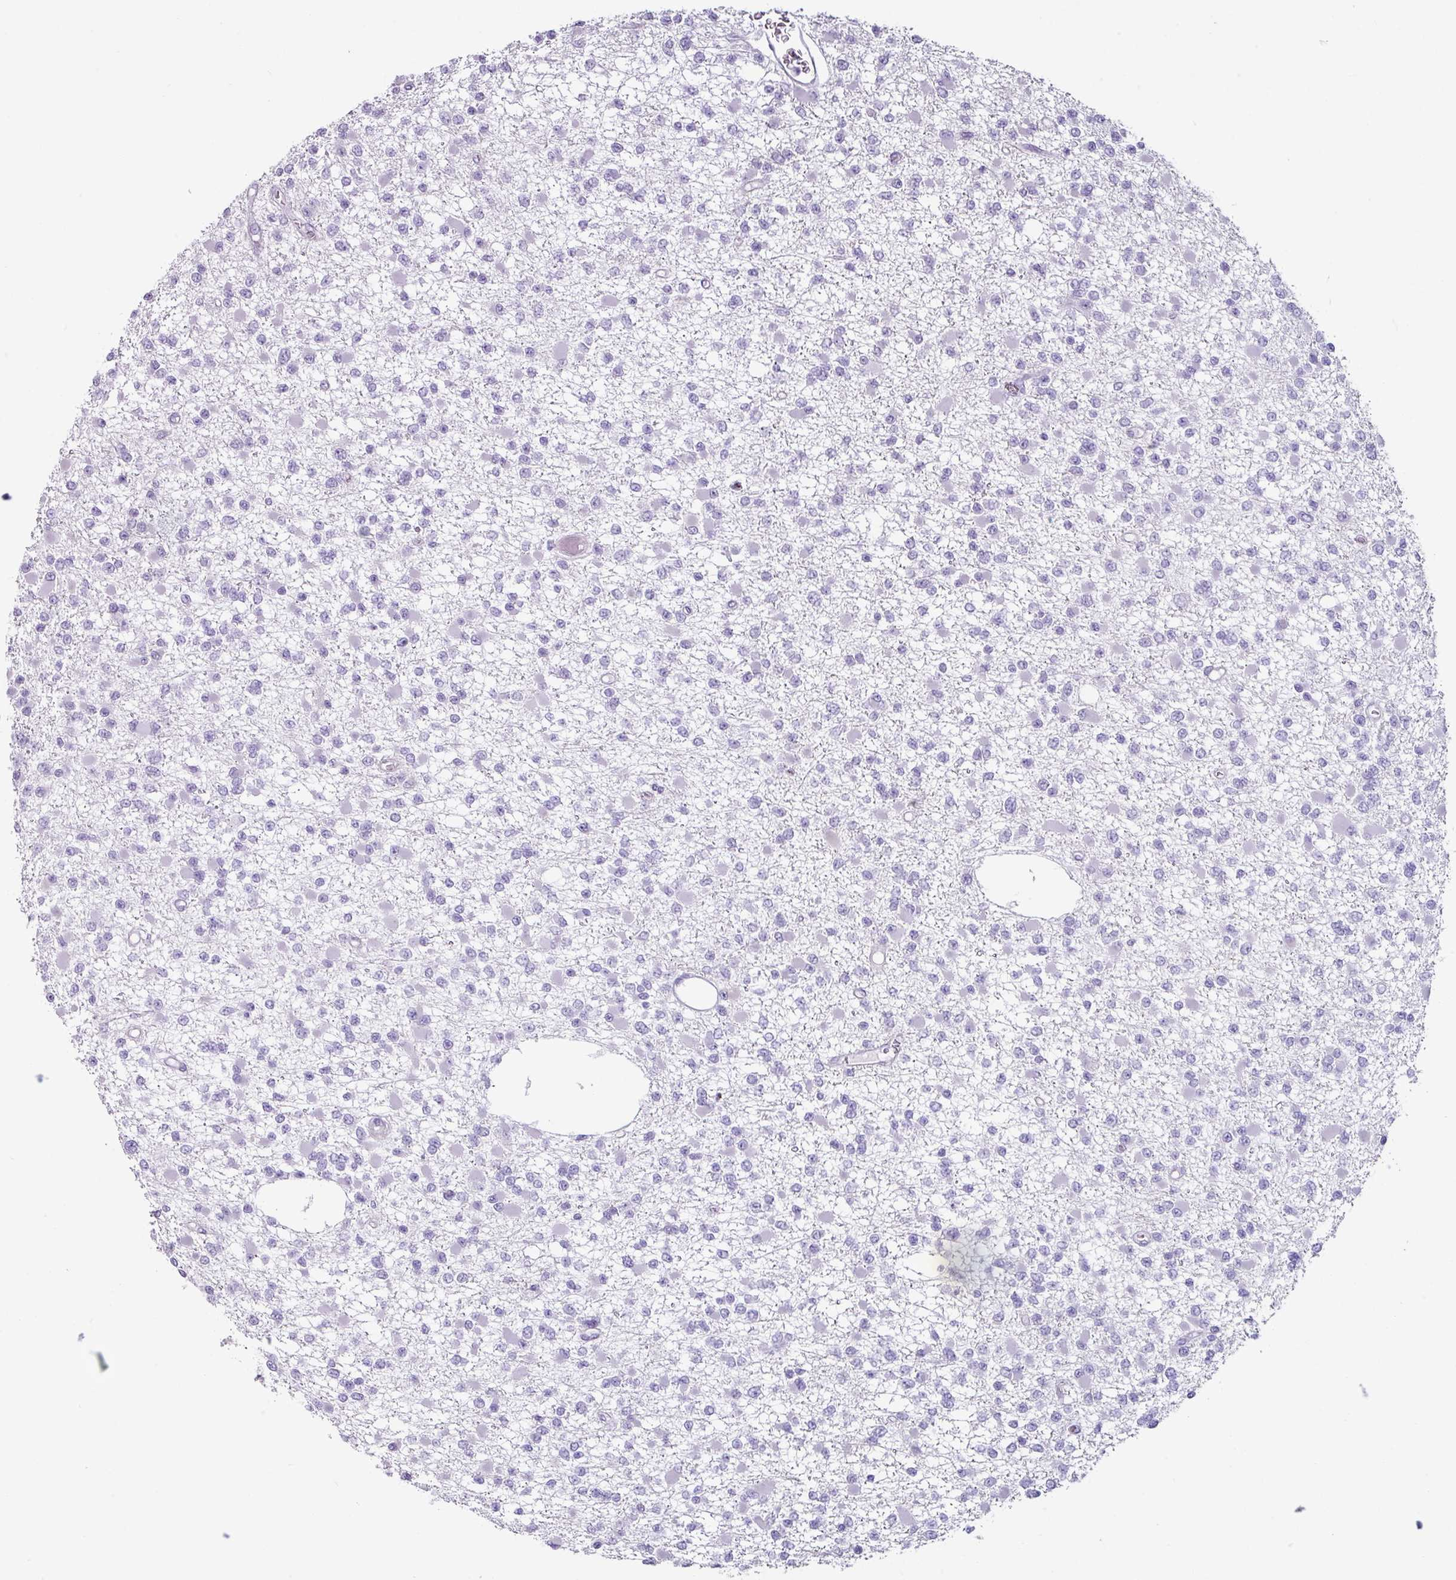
{"staining": {"intensity": "negative", "quantity": "none", "location": "none"}, "tissue": "glioma", "cell_type": "Tumor cells", "image_type": "cancer", "snomed": [{"axis": "morphology", "description": "Glioma, malignant, Low grade"}, {"axis": "topography", "description": "Brain"}], "caption": "Histopathology image shows no protein positivity in tumor cells of low-grade glioma (malignant) tissue.", "gene": "TRA2A", "patient": {"sex": "female", "age": 22}}